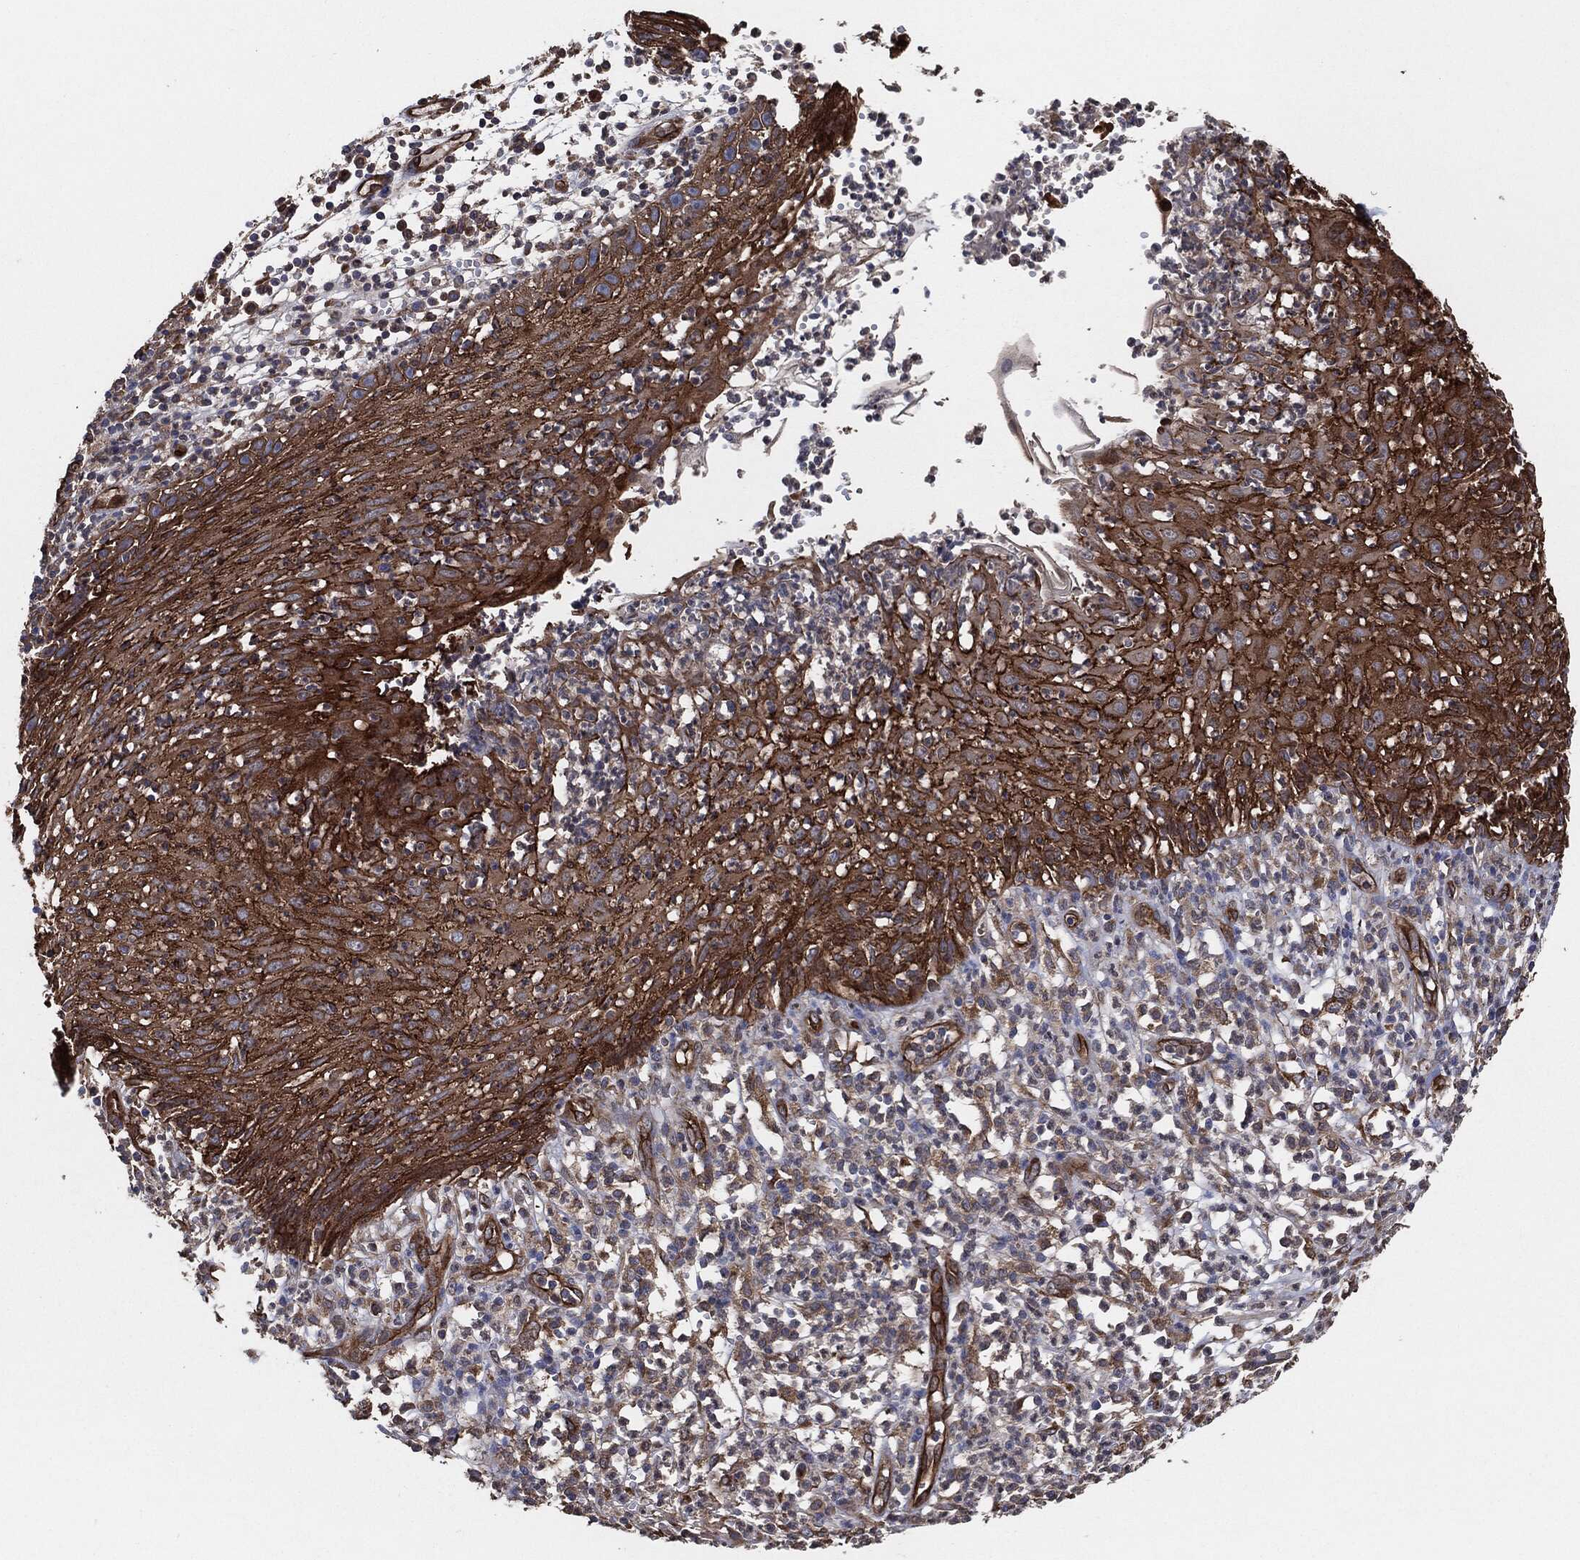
{"staining": {"intensity": "strong", "quantity": "25%-75%", "location": "cytoplasmic/membranous"}, "tissue": "skin cancer", "cell_type": "Tumor cells", "image_type": "cancer", "snomed": [{"axis": "morphology", "description": "Normal tissue, NOS"}, {"axis": "morphology", "description": "Squamous cell carcinoma, NOS"}, {"axis": "topography", "description": "Skin"}], "caption": "A brown stain labels strong cytoplasmic/membranous expression of a protein in human skin cancer tumor cells.", "gene": "CTNNA1", "patient": {"sex": "male", "age": 79}}